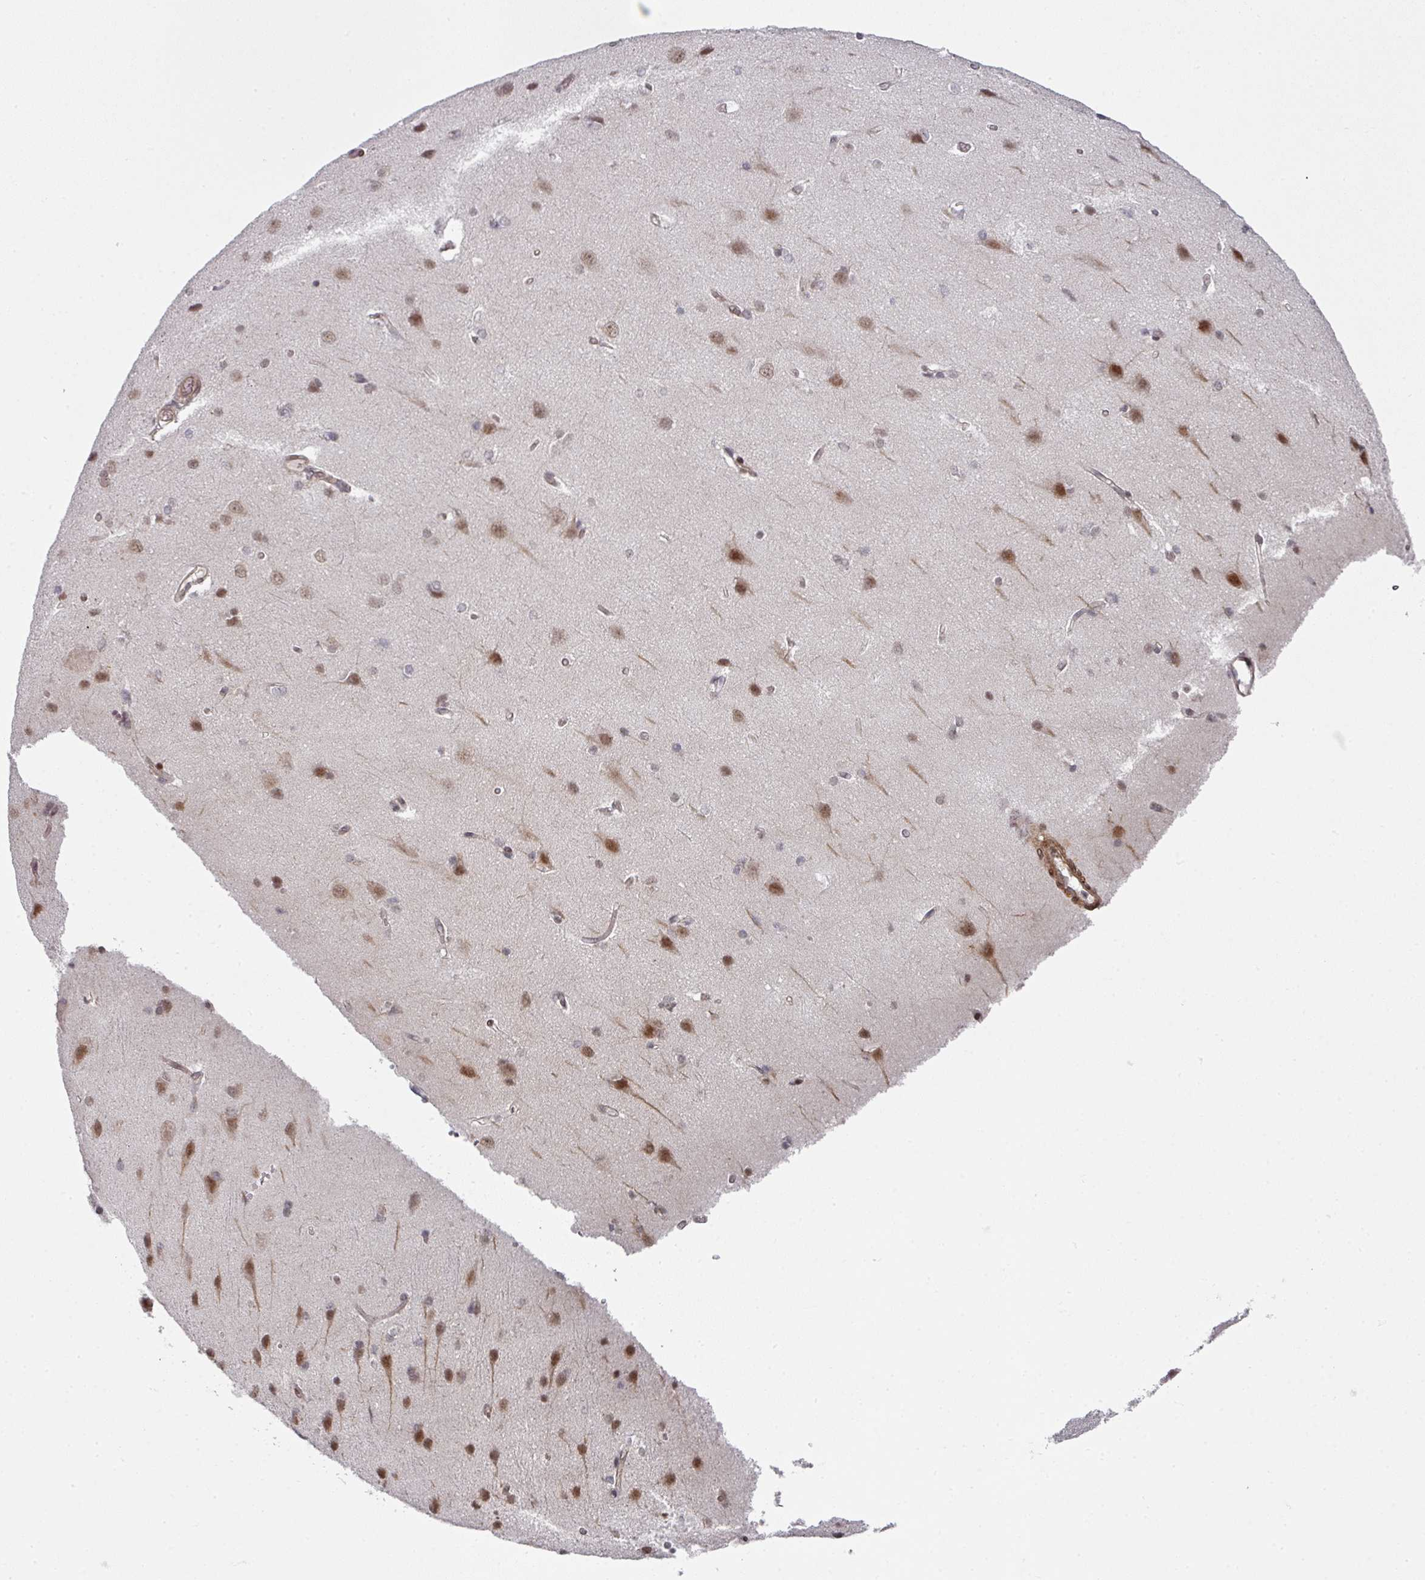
{"staining": {"intensity": "weak", "quantity": "25%-75%", "location": "cytoplasmic/membranous"}, "tissue": "cerebral cortex", "cell_type": "Endothelial cells", "image_type": "normal", "snomed": [{"axis": "morphology", "description": "Normal tissue, NOS"}, {"axis": "topography", "description": "Cerebral cortex"}], "caption": "Immunohistochemical staining of unremarkable human cerebral cortex demonstrates 25%-75% levels of weak cytoplasmic/membranous protein expression in about 25%-75% of endothelial cells. (Stains: DAB (3,3'-diaminobenzidine) in brown, nuclei in blue, Microscopy: brightfield microscopy at high magnification).", "gene": "TMCC1", "patient": {"sex": "male", "age": 37}}